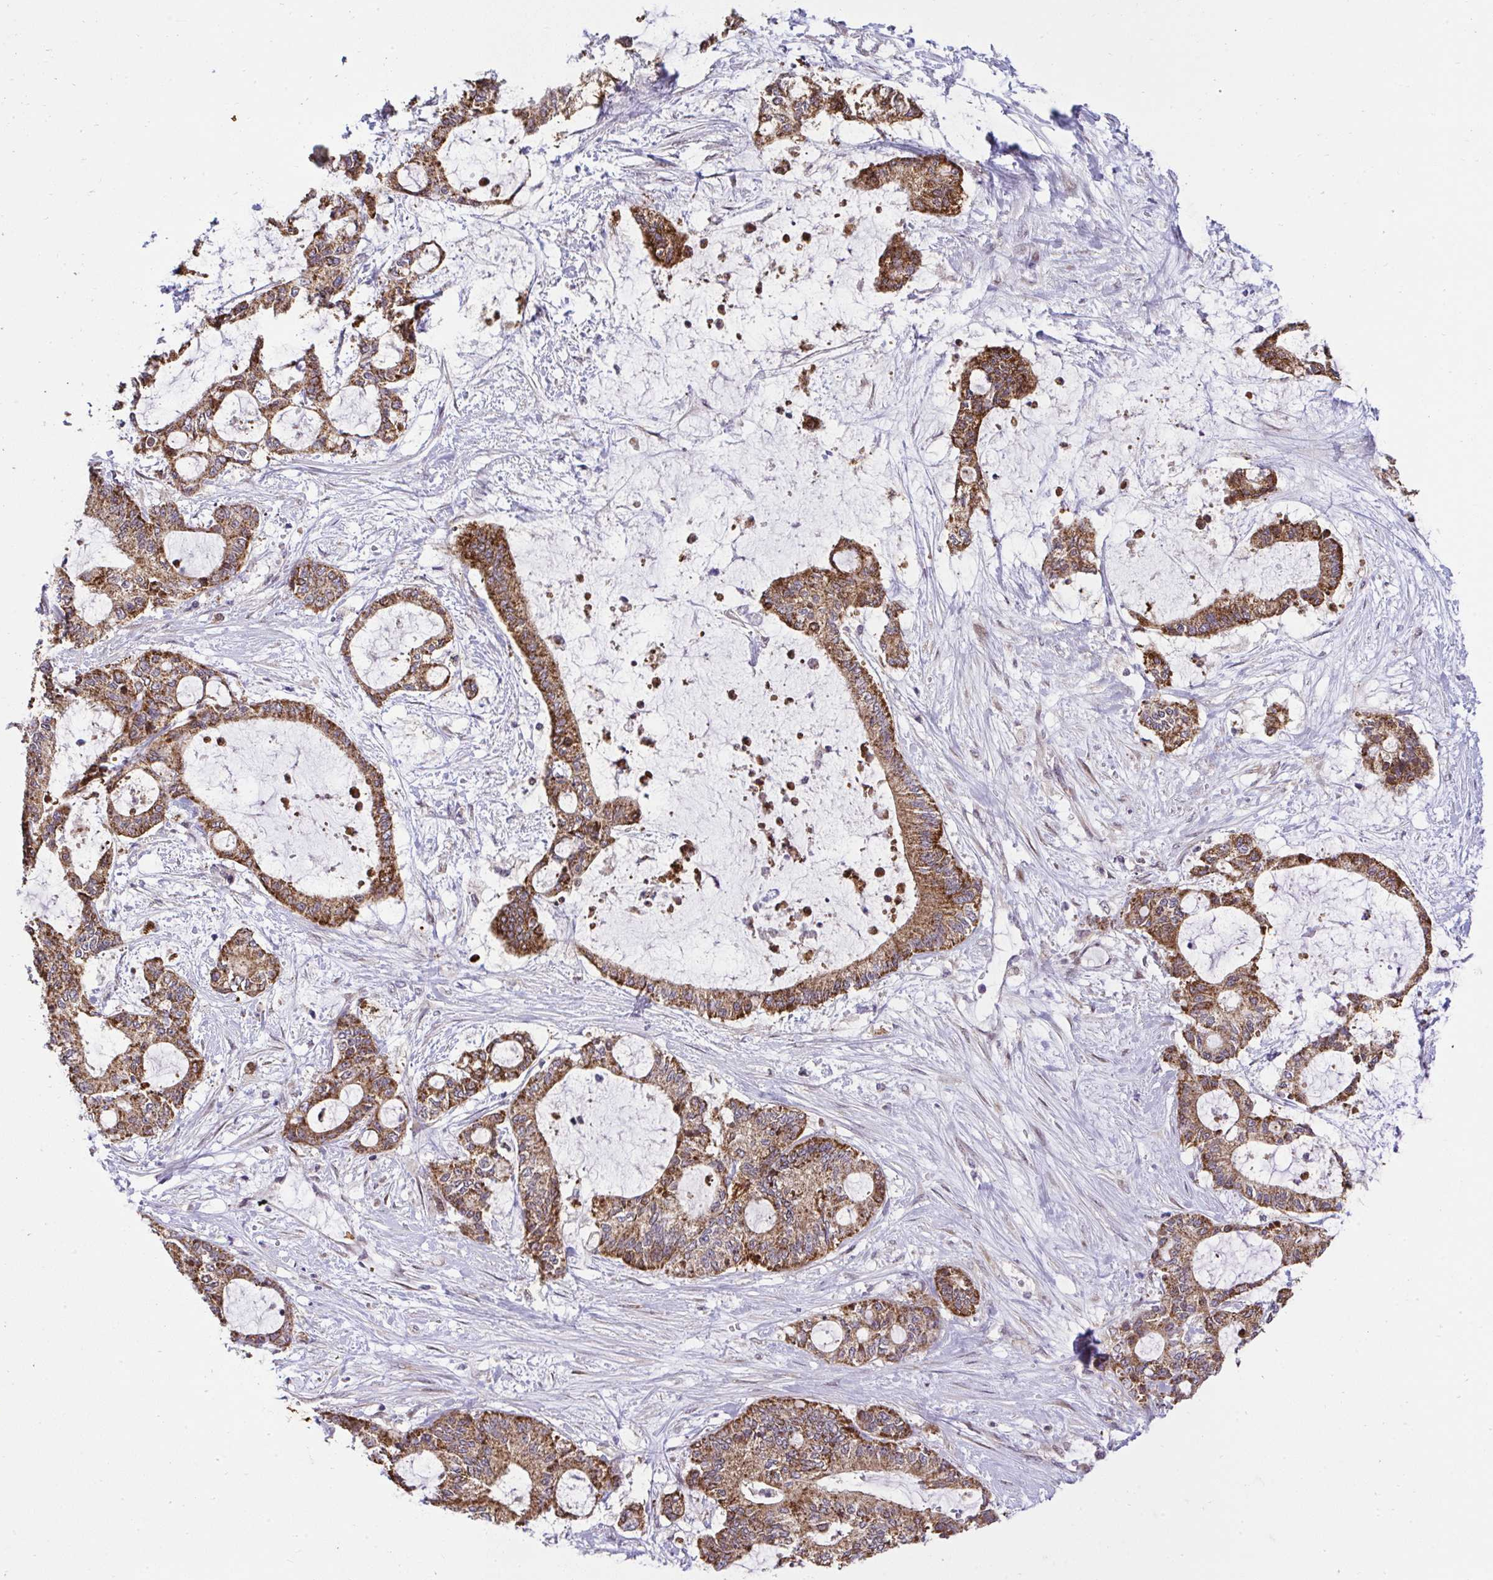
{"staining": {"intensity": "strong", "quantity": ">75%", "location": "cytoplasmic/membranous"}, "tissue": "liver cancer", "cell_type": "Tumor cells", "image_type": "cancer", "snomed": [{"axis": "morphology", "description": "Normal tissue, NOS"}, {"axis": "morphology", "description": "Cholangiocarcinoma"}, {"axis": "topography", "description": "Liver"}, {"axis": "topography", "description": "Peripheral nerve tissue"}], "caption": "Immunohistochemistry staining of cholangiocarcinoma (liver), which demonstrates high levels of strong cytoplasmic/membranous staining in about >75% of tumor cells indicating strong cytoplasmic/membranous protein positivity. The staining was performed using DAB (brown) for protein detection and nuclei were counterstained in hematoxylin (blue).", "gene": "RDH14", "patient": {"sex": "female", "age": 73}}